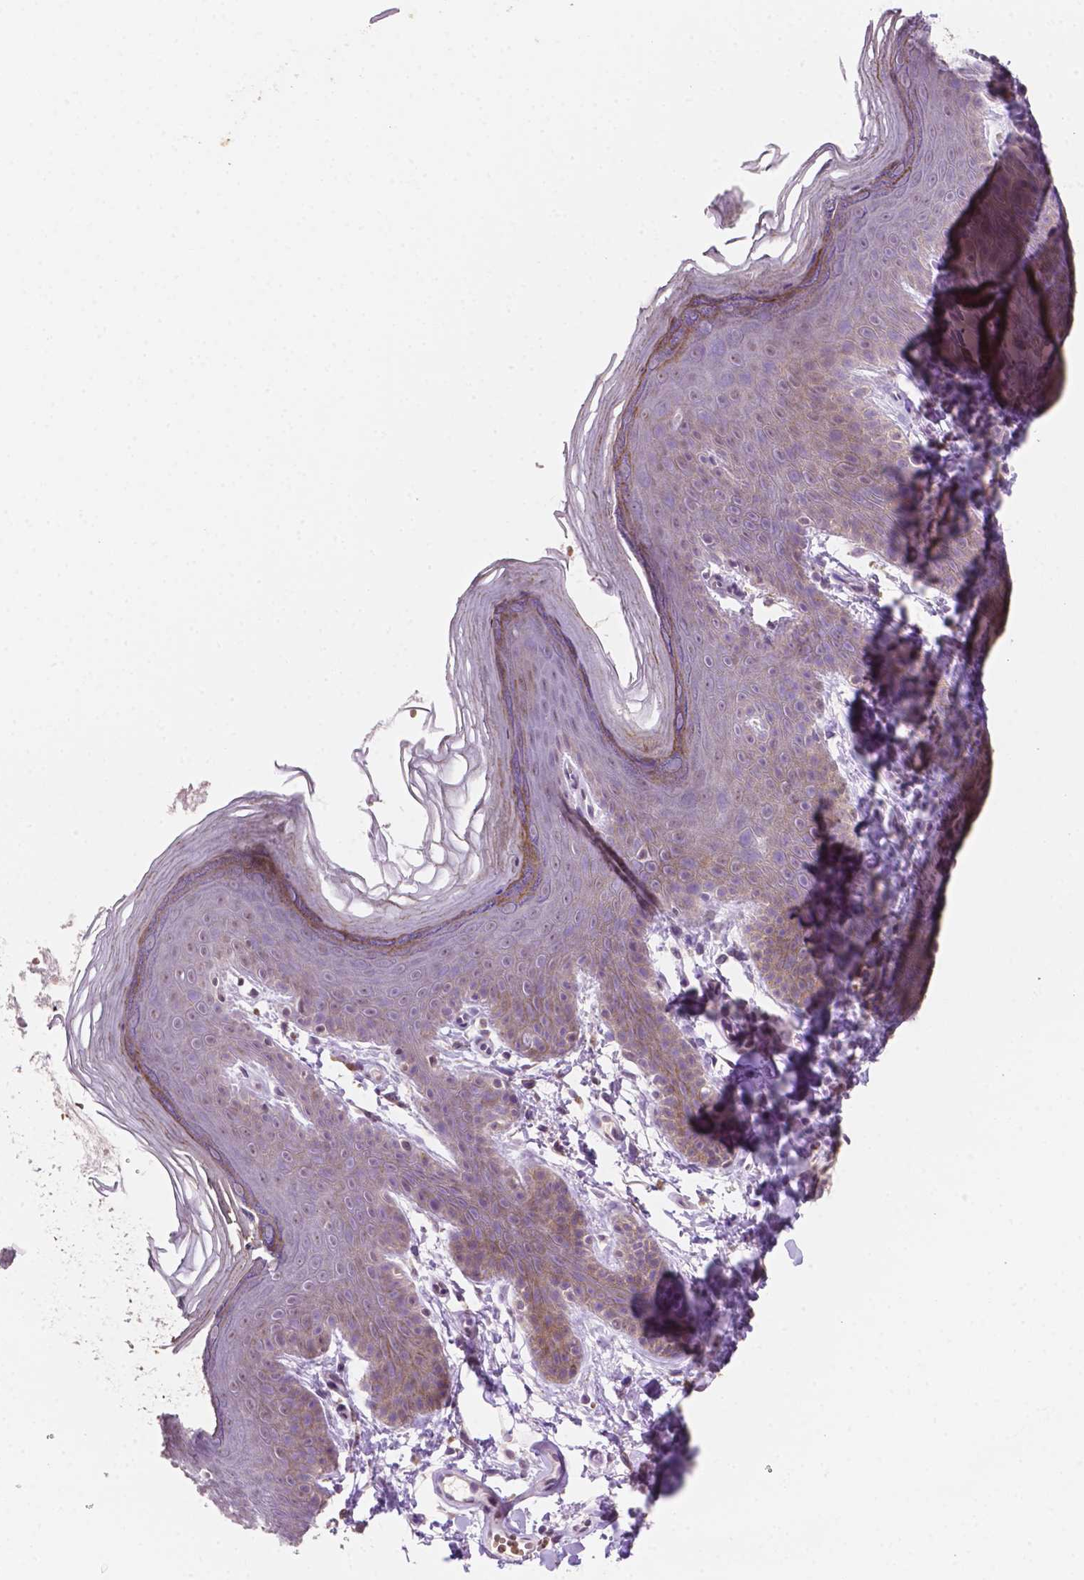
{"staining": {"intensity": "weak", "quantity": "25%-75%", "location": "cytoplasmic/membranous"}, "tissue": "skin", "cell_type": "Epidermal cells", "image_type": "normal", "snomed": [{"axis": "morphology", "description": "Normal tissue, NOS"}, {"axis": "topography", "description": "Anal"}], "caption": "Epidermal cells reveal weak cytoplasmic/membranous expression in approximately 25%-75% of cells in normal skin.", "gene": "SHLD3", "patient": {"sex": "male", "age": 53}}